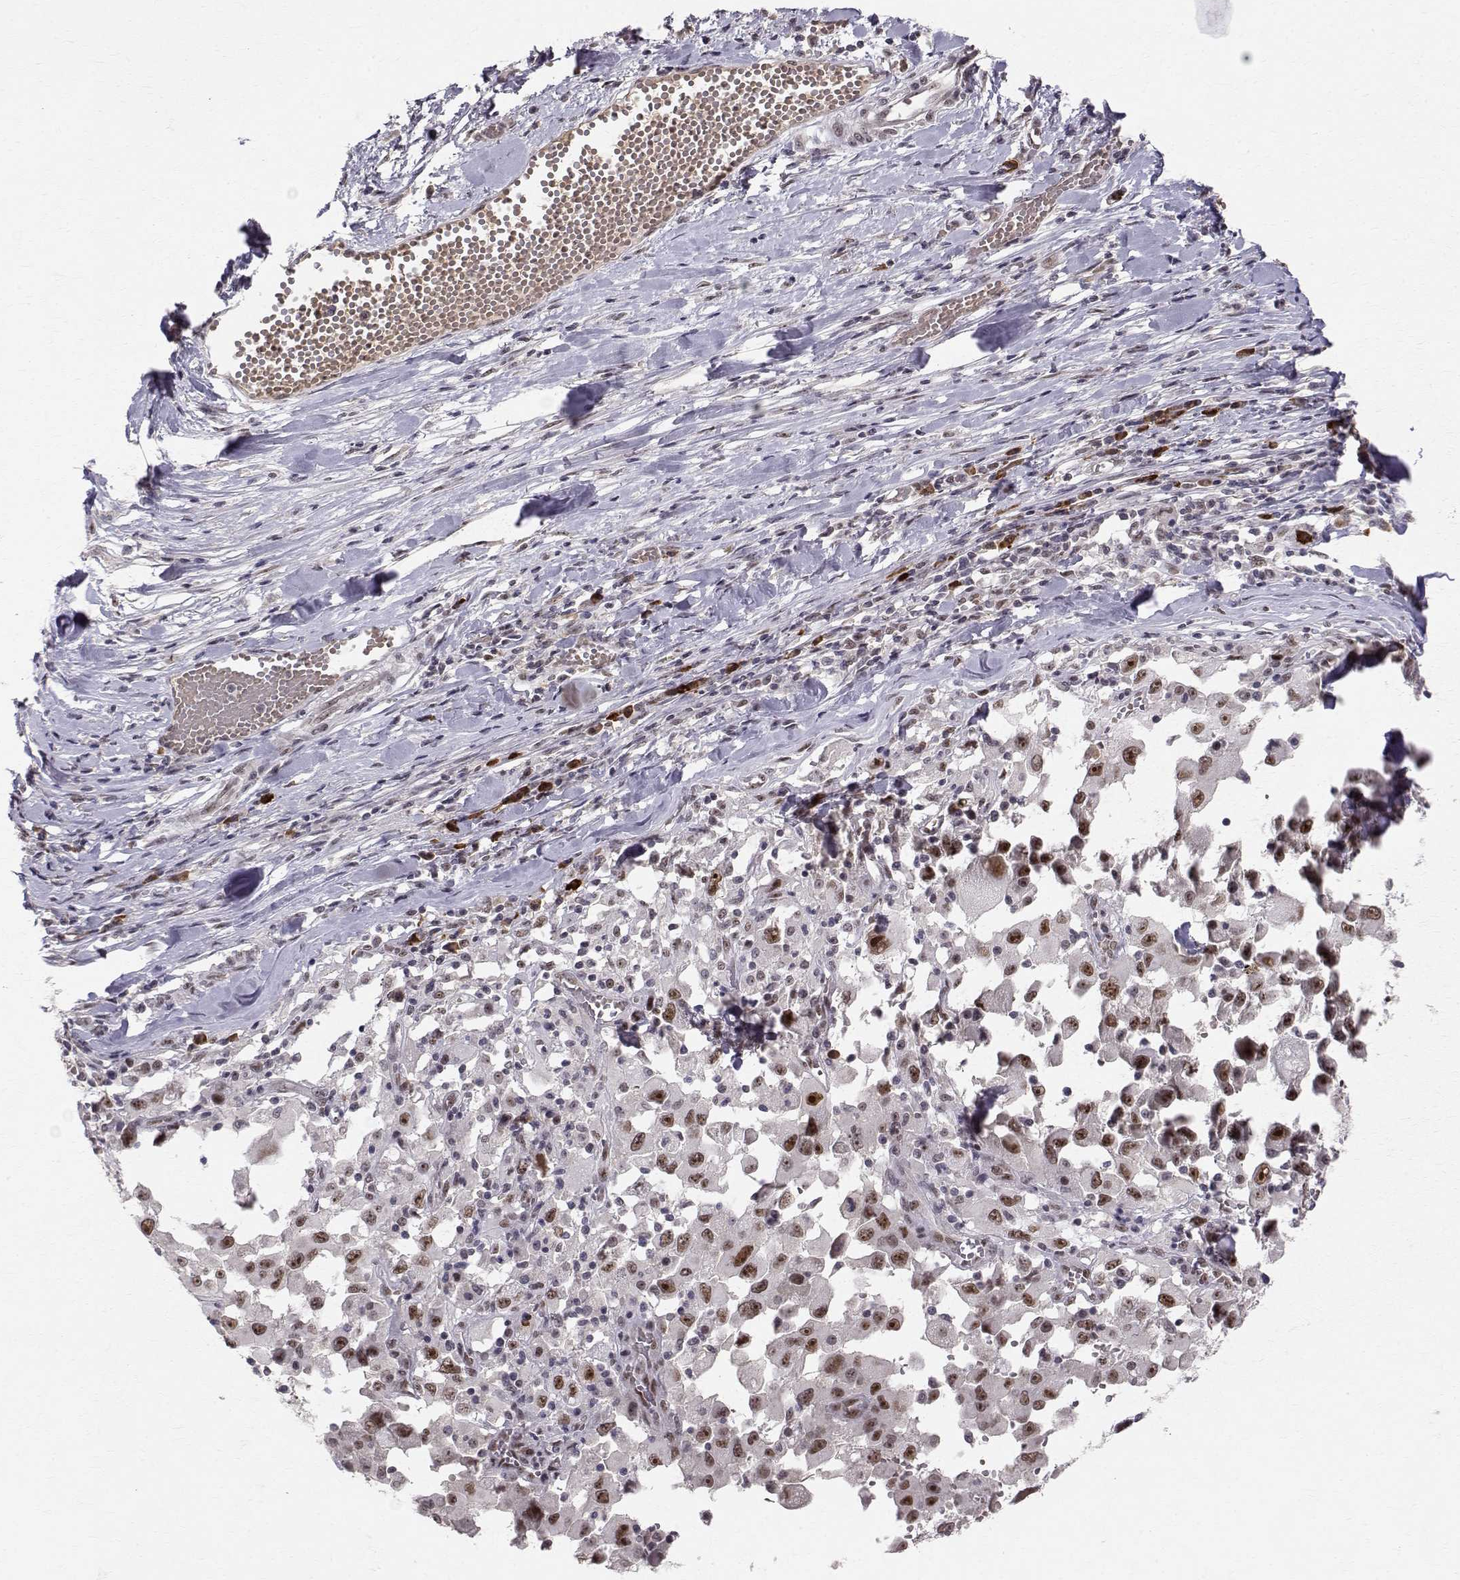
{"staining": {"intensity": "moderate", "quantity": "25%-75%", "location": "nuclear"}, "tissue": "melanoma", "cell_type": "Tumor cells", "image_type": "cancer", "snomed": [{"axis": "morphology", "description": "Malignant melanoma, Metastatic site"}, {"axis": "topography", "description": "Lymph node"}], "caption": "A brown stain labels moderate nuclear expression of a protein in human melanoma tumor cells. The staining was performed using DAB (3,3'-diaminobenzidine), with brown indicating positive protein expression. Nuclei are stained blue with hematoxylin.", "gene": "RPP38", "patient": {"sex": "male", "age": 50}}